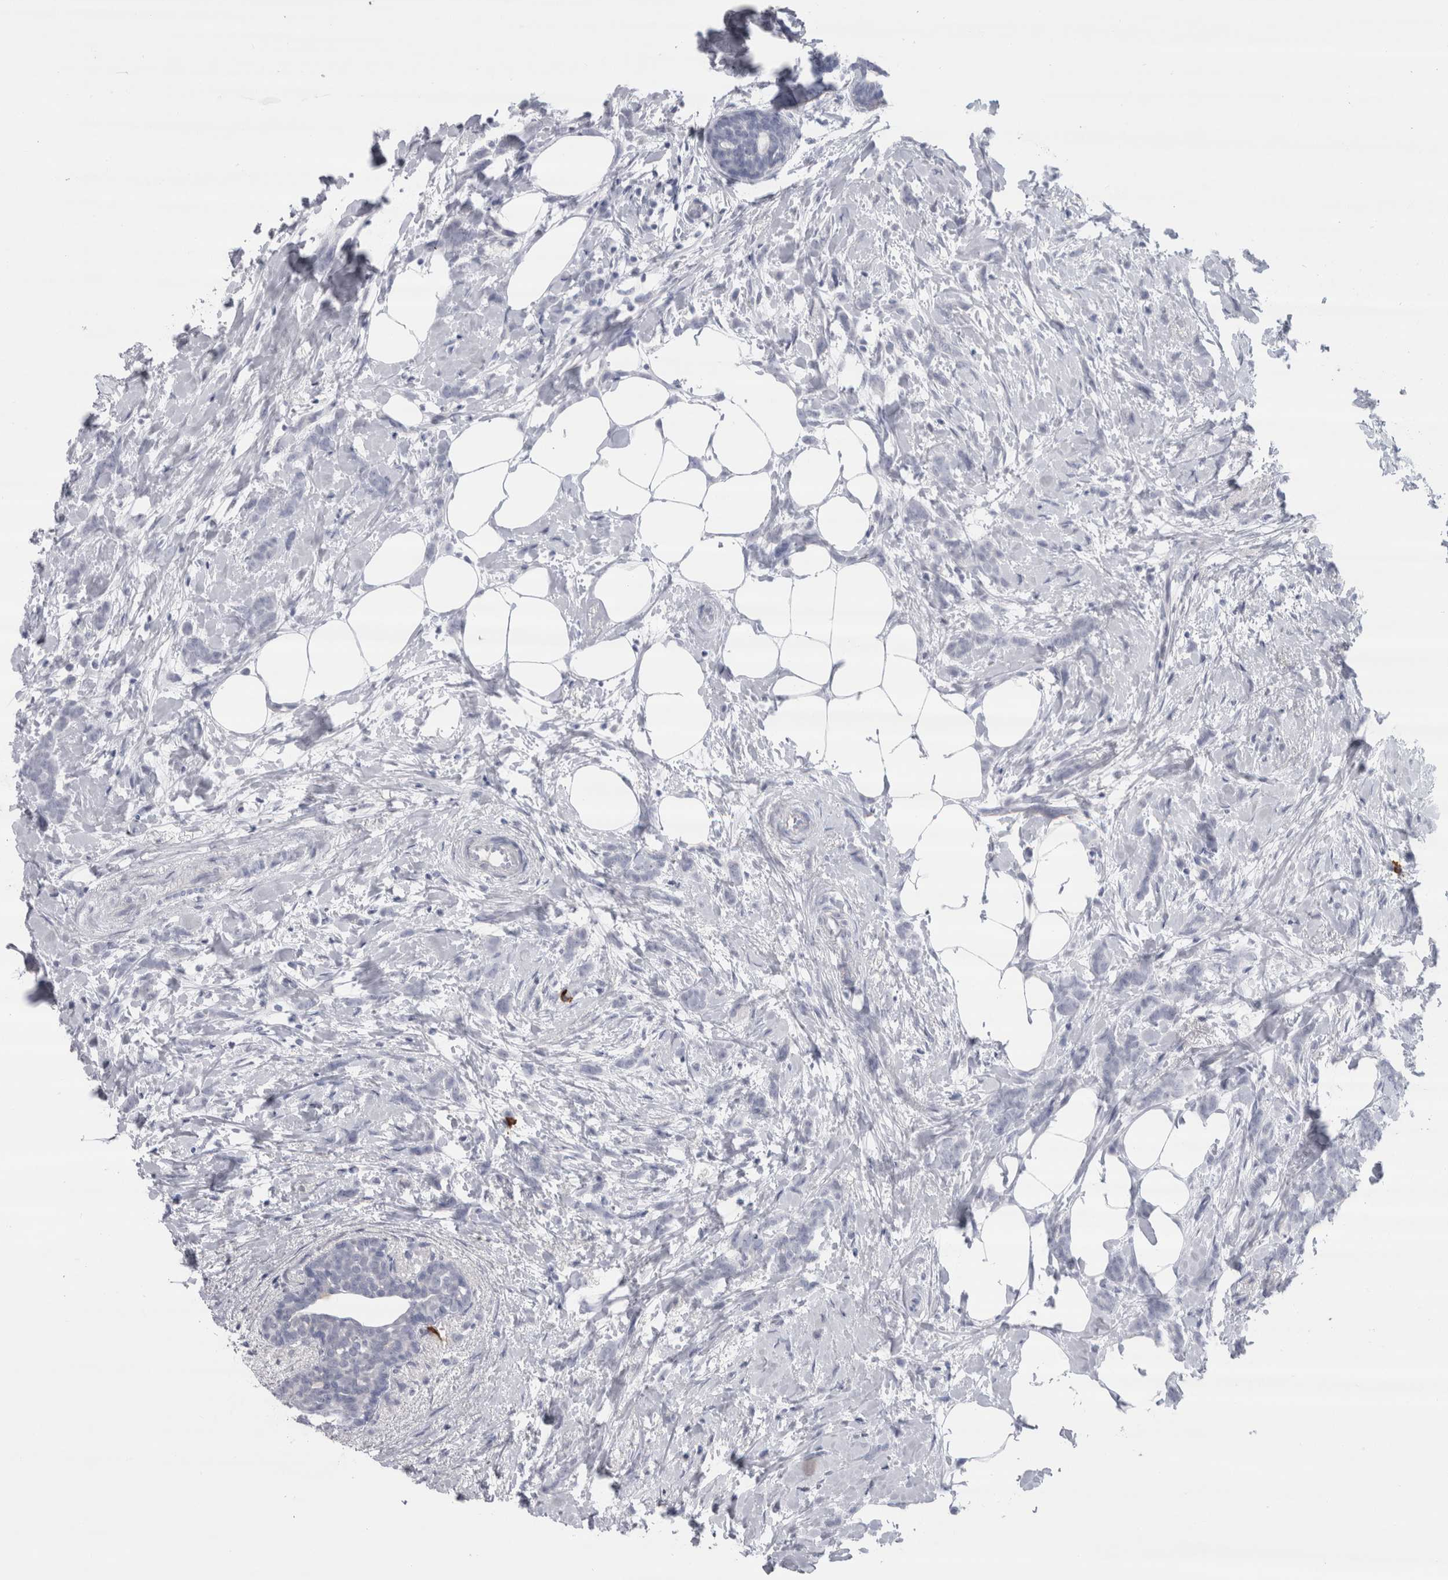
{"staining": {"intensity": "negative", "quantity": "none", "location": "none"}, "tissue": "breast cancer", "cell_type": "Tumor cells", "image_type": "cancer", "snomed": [{"axis": "morphology", "description": "Lobular carcinoma, in situ"}, {"axis": "morphology", "description": "Lobular carcinoma"}, {"axis": "topography", "description": "Breast"}], "caption": "This photomicrograph is of breast cancer (lobular carcinoma) stained with immunohistochemistry (IHC) to label a protein in brown with the nuclei are counter-stained blue. There is no expression in tumor cells.", "gene": "CDH17", "patient": {"sex": "female", "age": 41}}